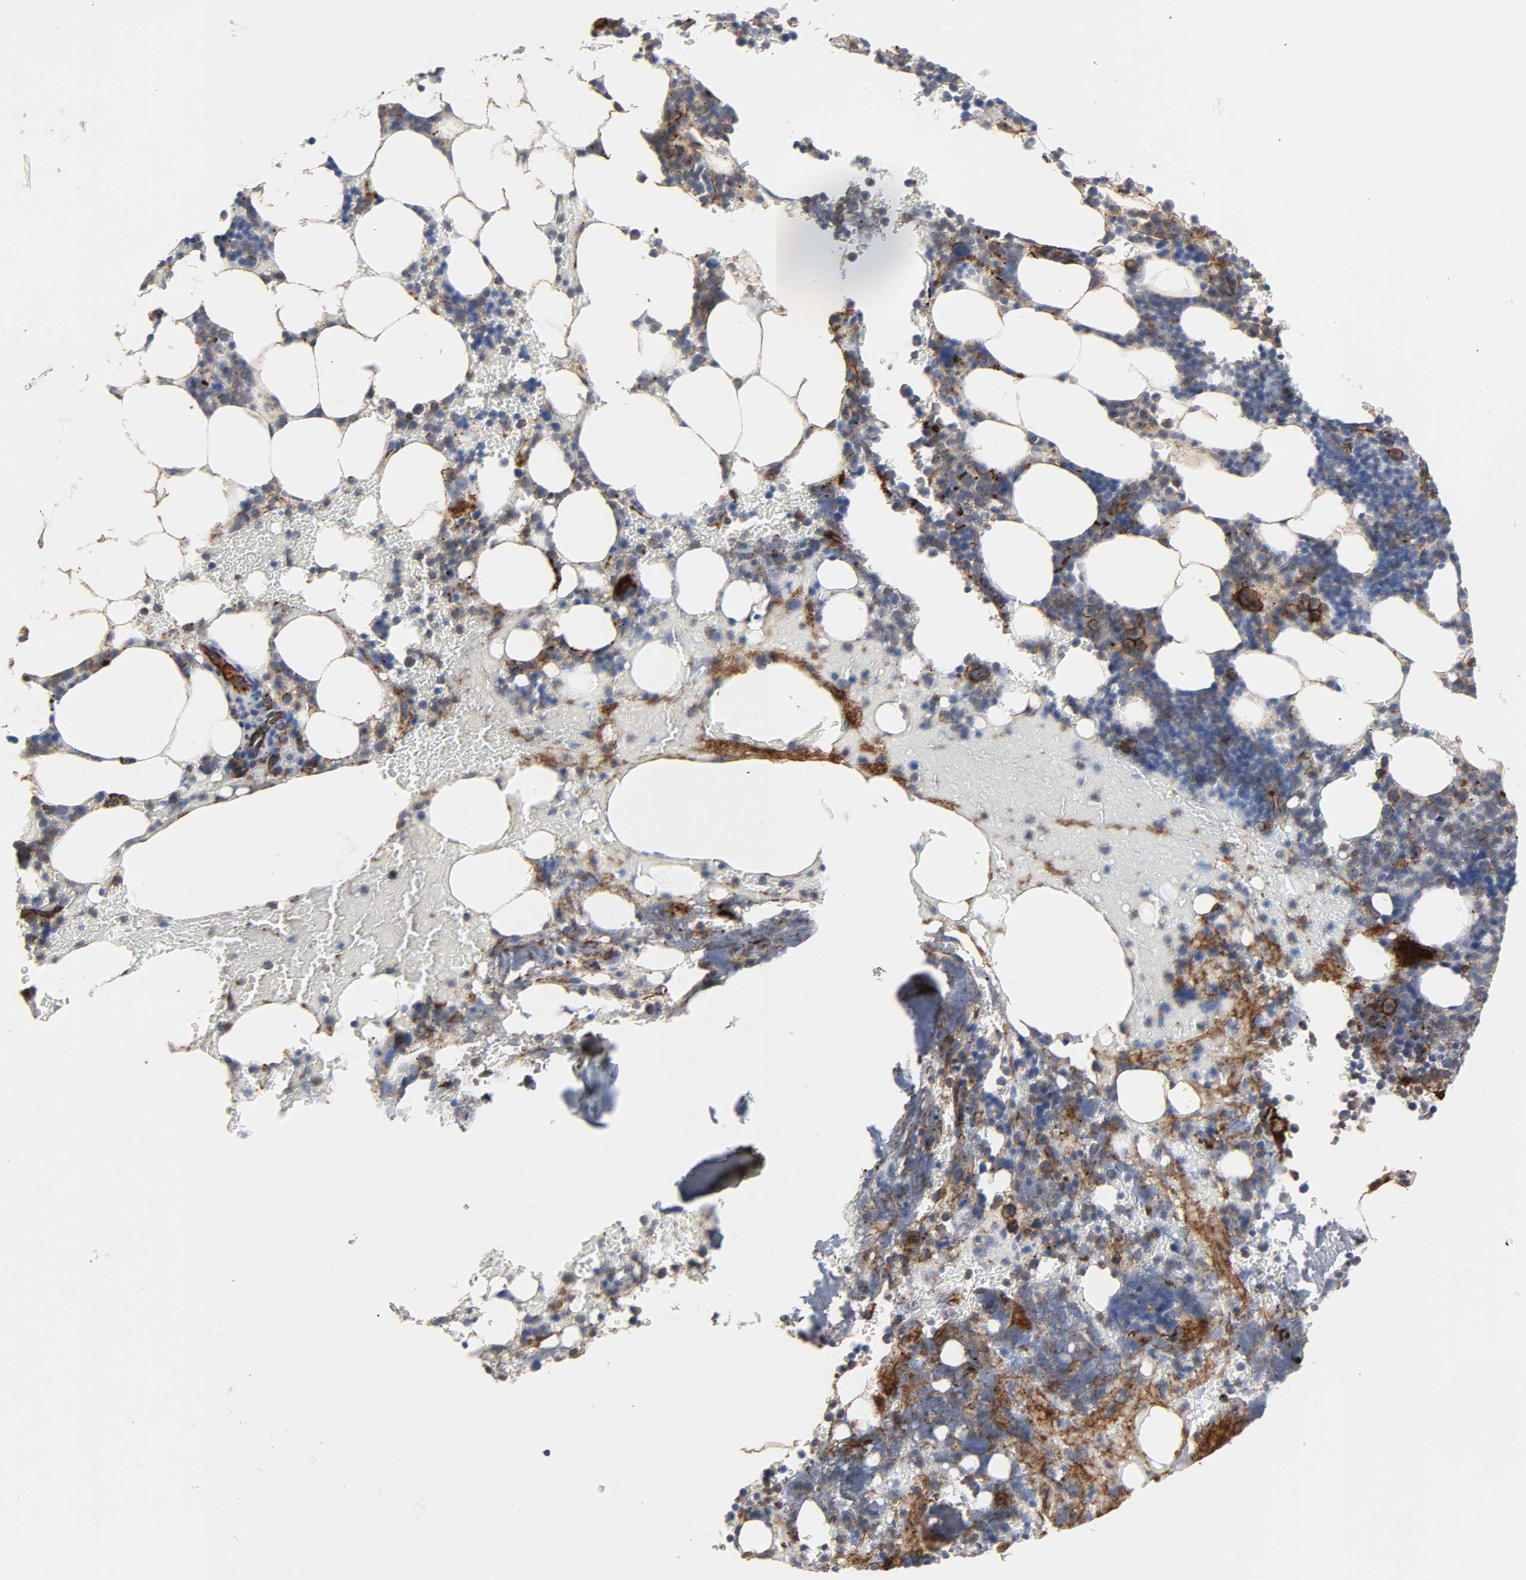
{"staining": {"intensity": "moderate", "quantity": "25%-75%", "location": "cytoplasmic/membranous"}, "tissue": "bone marrow", "cell_type": "Hematopoietic cells", "image_type": "normal", "snomed": [{"axis": "morphology", "description": "Normal tissue, NOS"}, {"axis": "topography", "description": "Bone marrow"}], "caption": "Benign bone marrow displays moderate cytoplasmic/membranous staining in about 25%-75% of hematopoietic cells, visualized by immunohistochemistry.", "gene": "PECAM1", "patient": {"sex": "female", "age": 73}}